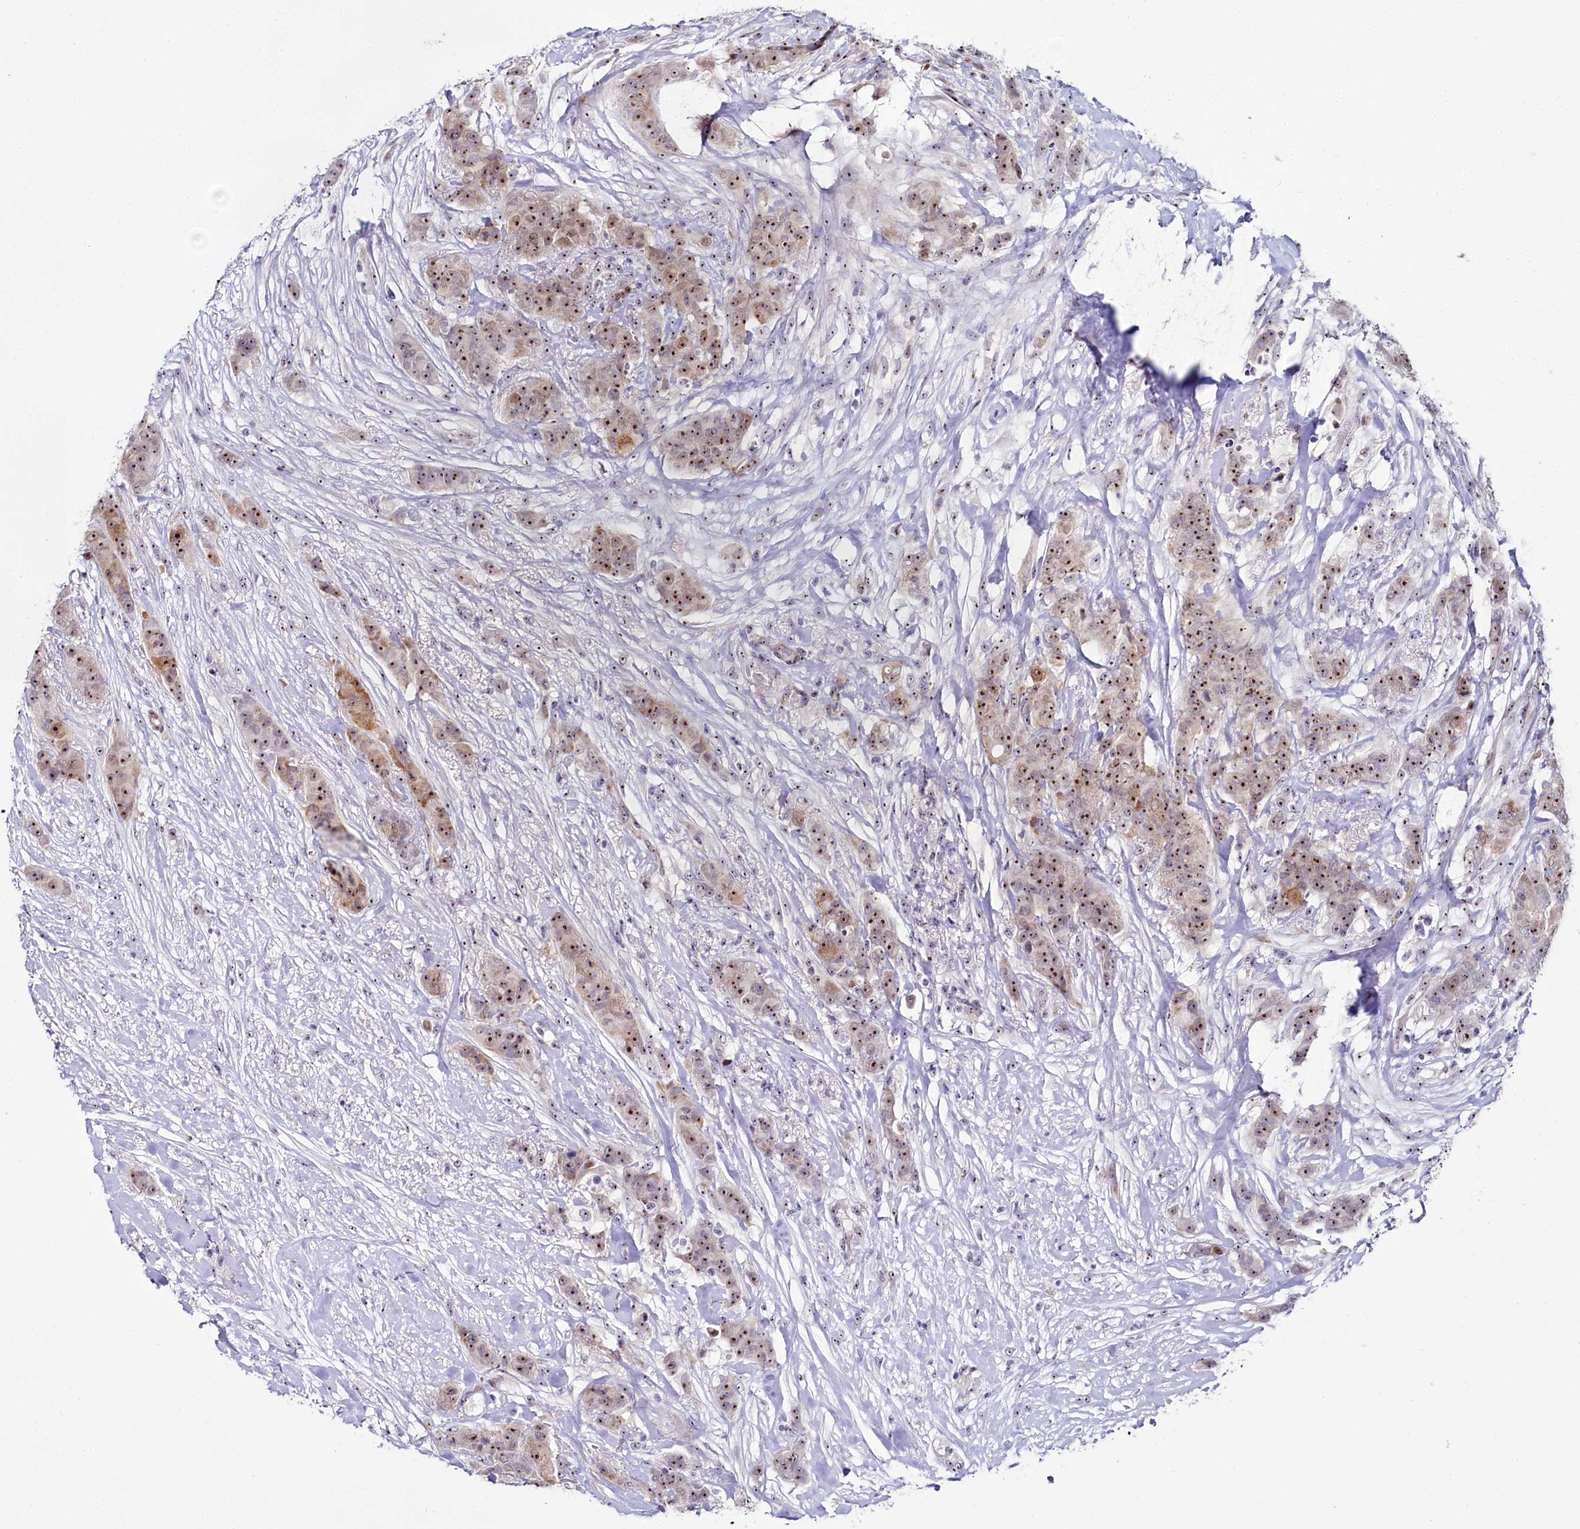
{"staining": {"intensity": "moderate", "quantity": ">75%", "location": "nuclear"}, "tissue": "breast cancer", "cell_type": "Tumor cells", "image_type": "cancer", "snomed": [{"axis": "morphology", "description": "Duct carcinoma"}, {"axis": "topography", "description": "Breast"}], "caption": "Immunohistochemistry staining of breast cancer, which demonstrates medium levels of moderate nuclear staining in approximately >75% of tumor cells indicating moderate nuclear protein expression. The staining was performed using DAB (brown) for protein detection and nuclei were counterstained in hematoxylin (blue).", "gene": "TCOF1", "patient": {"sex": "female", "age": 40}}